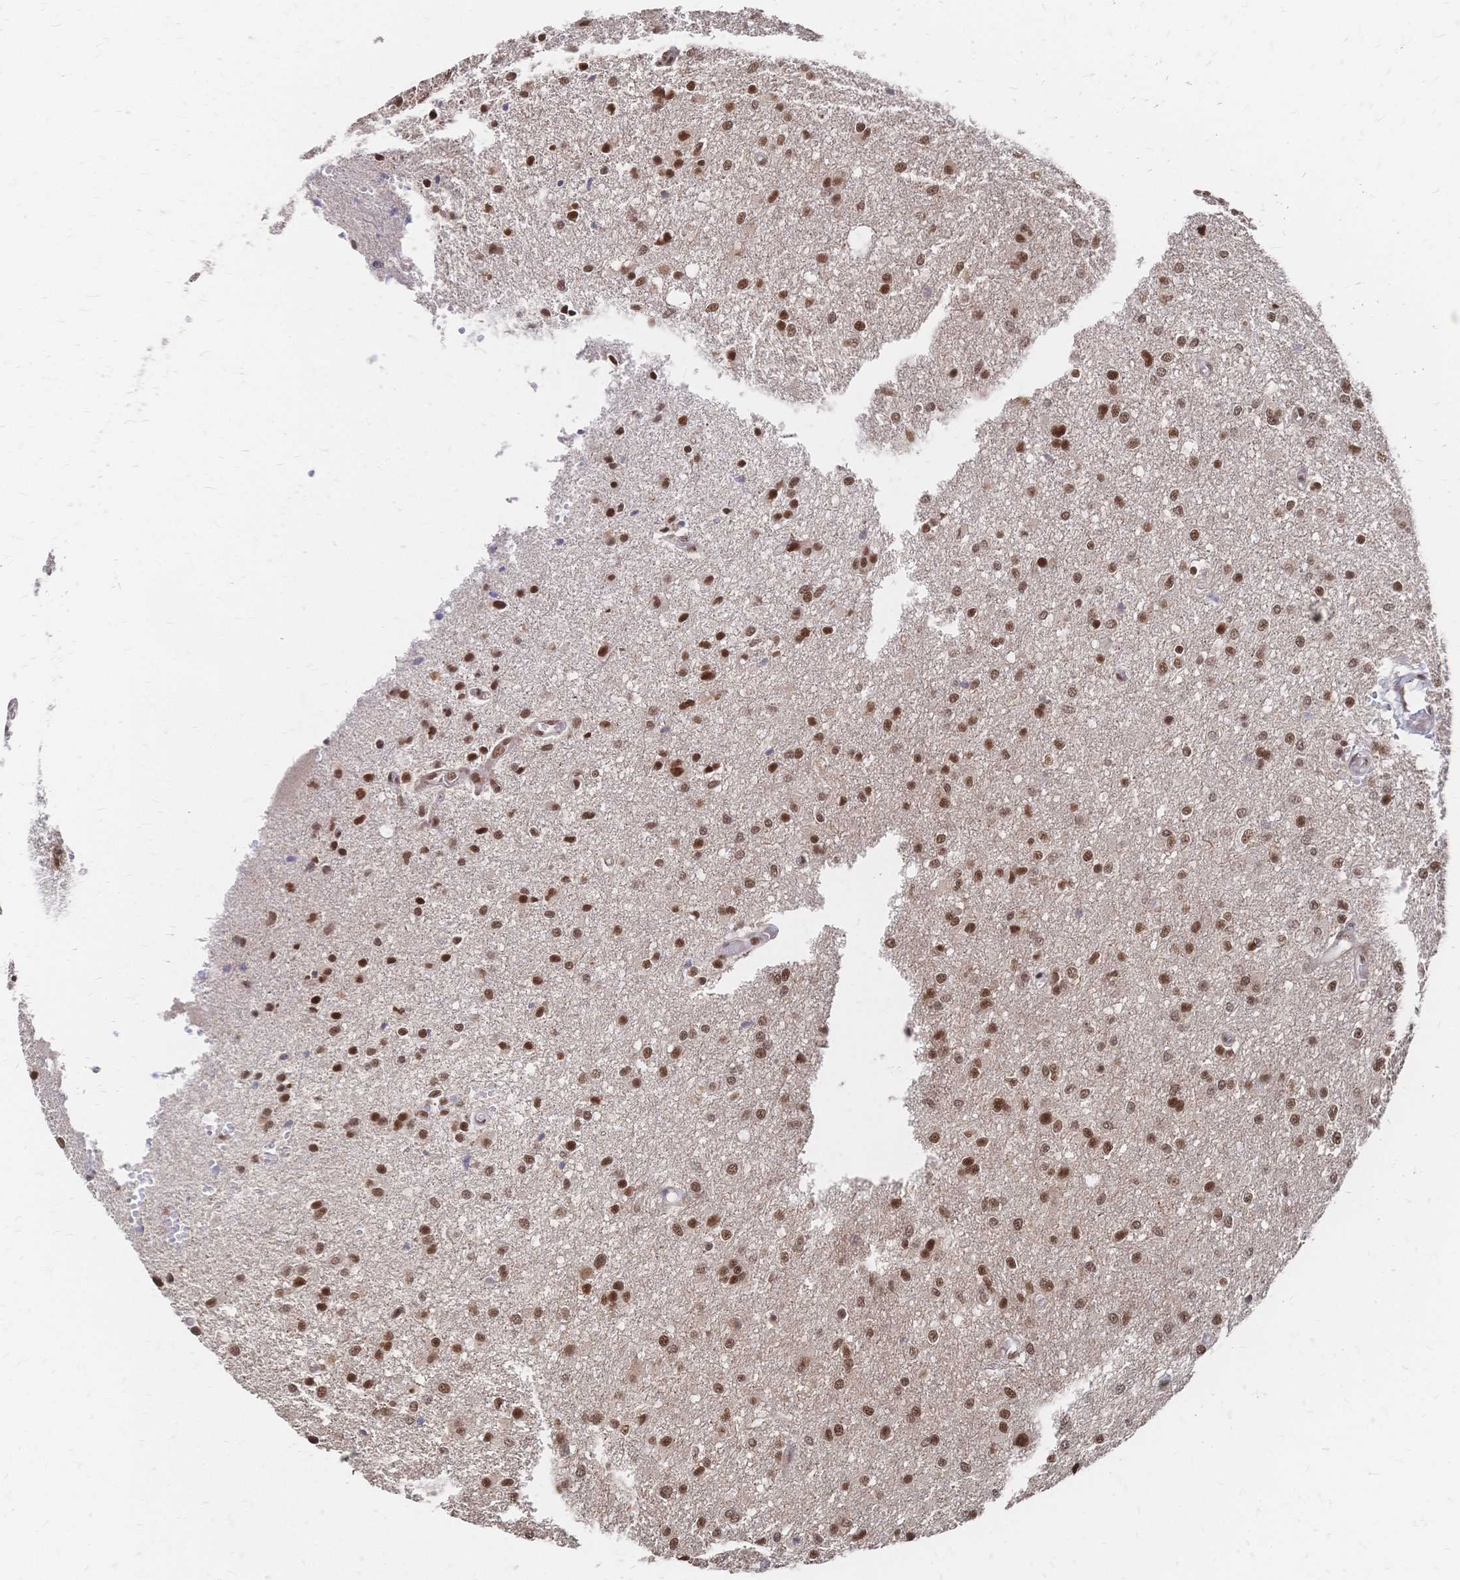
{"staining": {"intensity": "moderate", "quantity": ">75%", "location": "nuclear"}, "tissue": "glioma", "cell_type": "Tumor cells", "image_type": "cancer", "snomed": [{"axis": "morphology", "description": "Glioma, malignant, Low grade"}, {"axis": "topography", "description": "Brain"}], "caption": "High-power microscopy captured an immunohistochemistry (IHC) histopathology image of glioma, revealing moderate nuclear expression in approximately >75% of tumor cells. (DAB IHC, brown staining for protein, blue staining for nuclei).", "gene": "NELFA", "patient": {"sex": "male", "age": 26}}